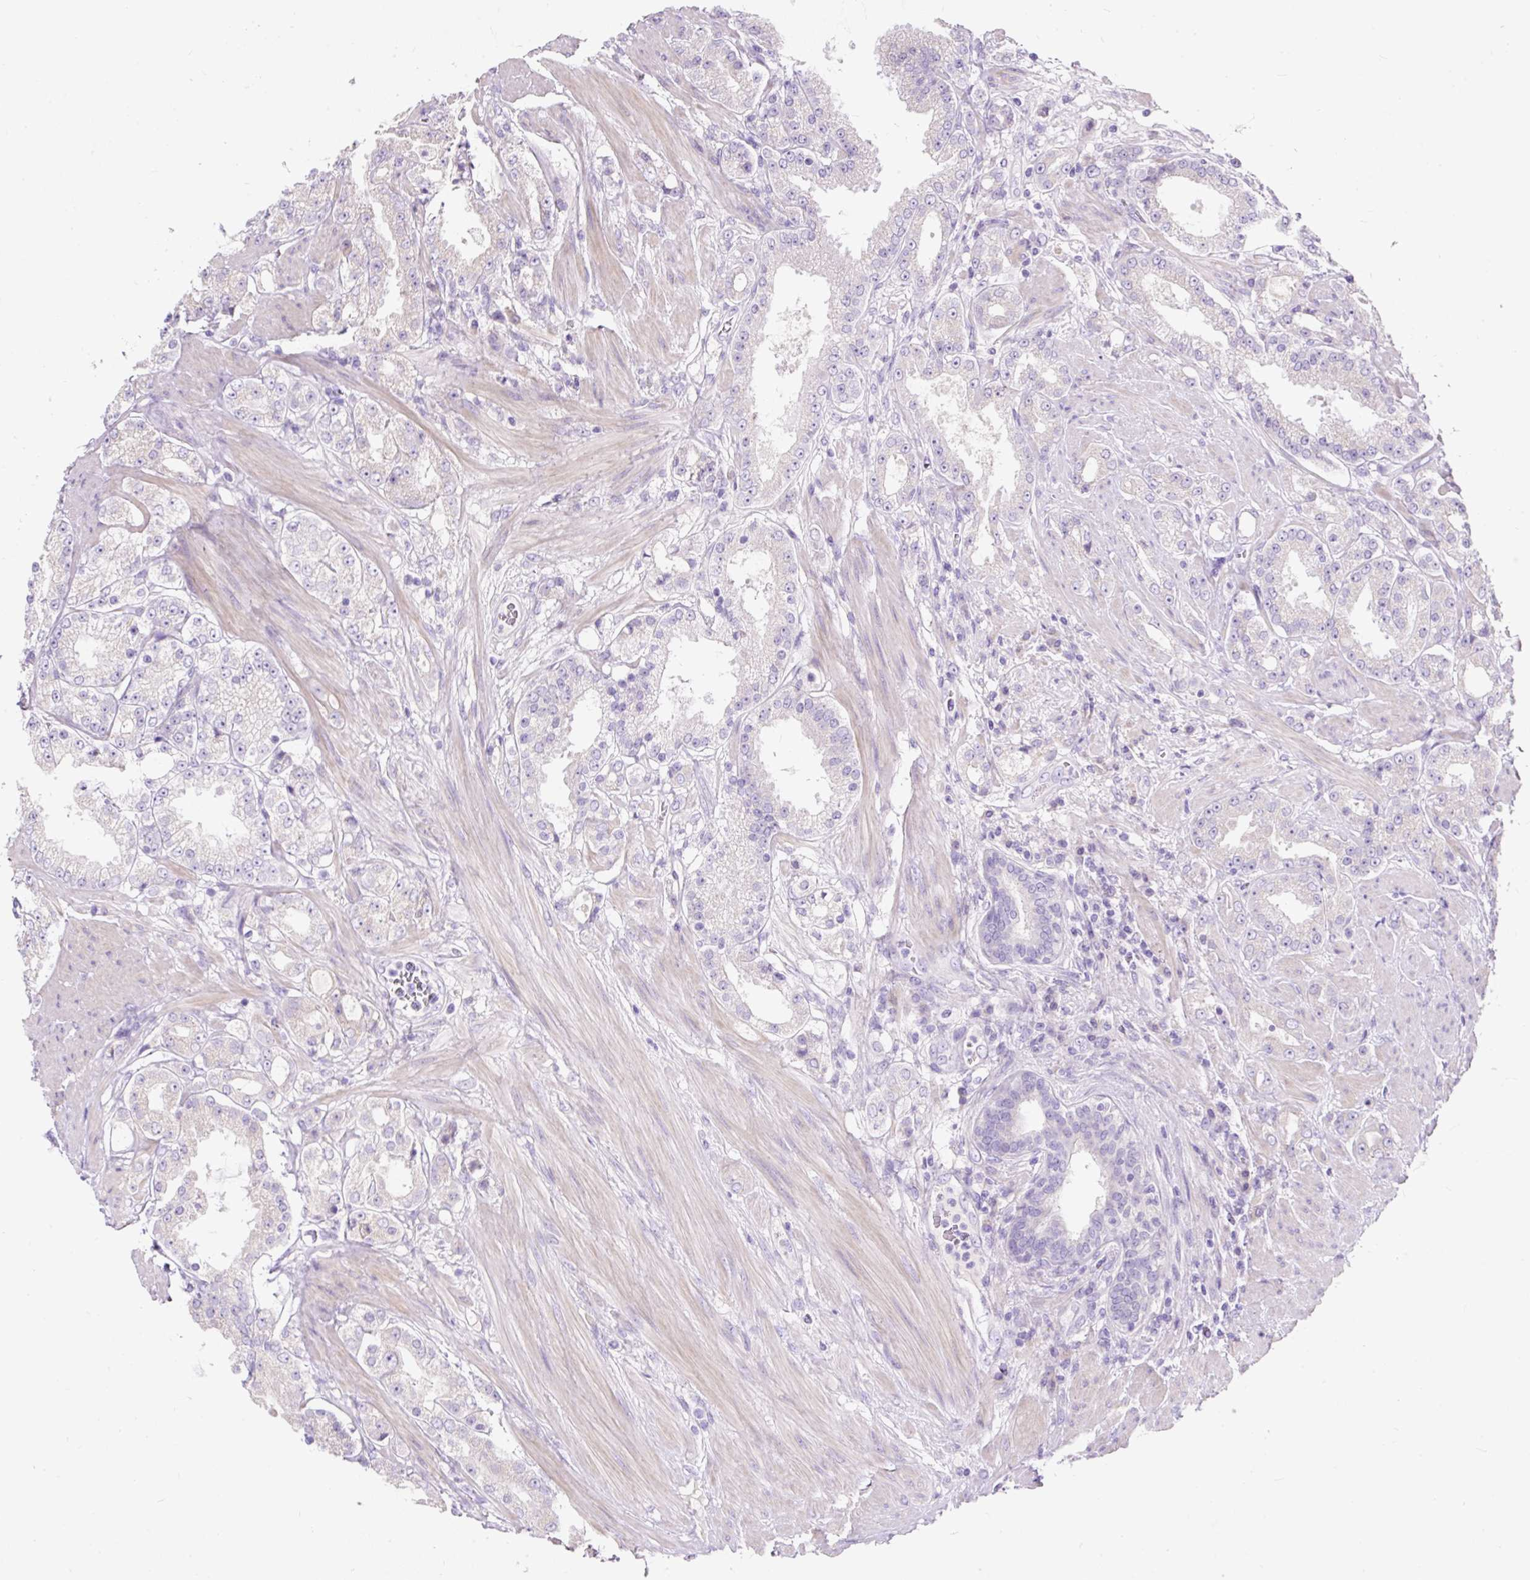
{"staining": {"intensity": "negative", "quantity": "none", "location": "none"}, "tissue": "prostate cancer", "cell_type": "Tumor cells", "image_type": "cancer", "snomed": [{"axis": "morphology", "description": "Adenocarcinoma, High grade"}, {"axis": "topography", "description": "Prostate"}], "caption": "Protein analysis of prostate cancer (high-grade adenocarcinoma) demonstrates no significant expression in tumor cells. (Brightfield microscopy of DAB immunohistochemistry at high magnification).", "gene": "SUSD5", "patient": {"sex": "male", "age": 68}}